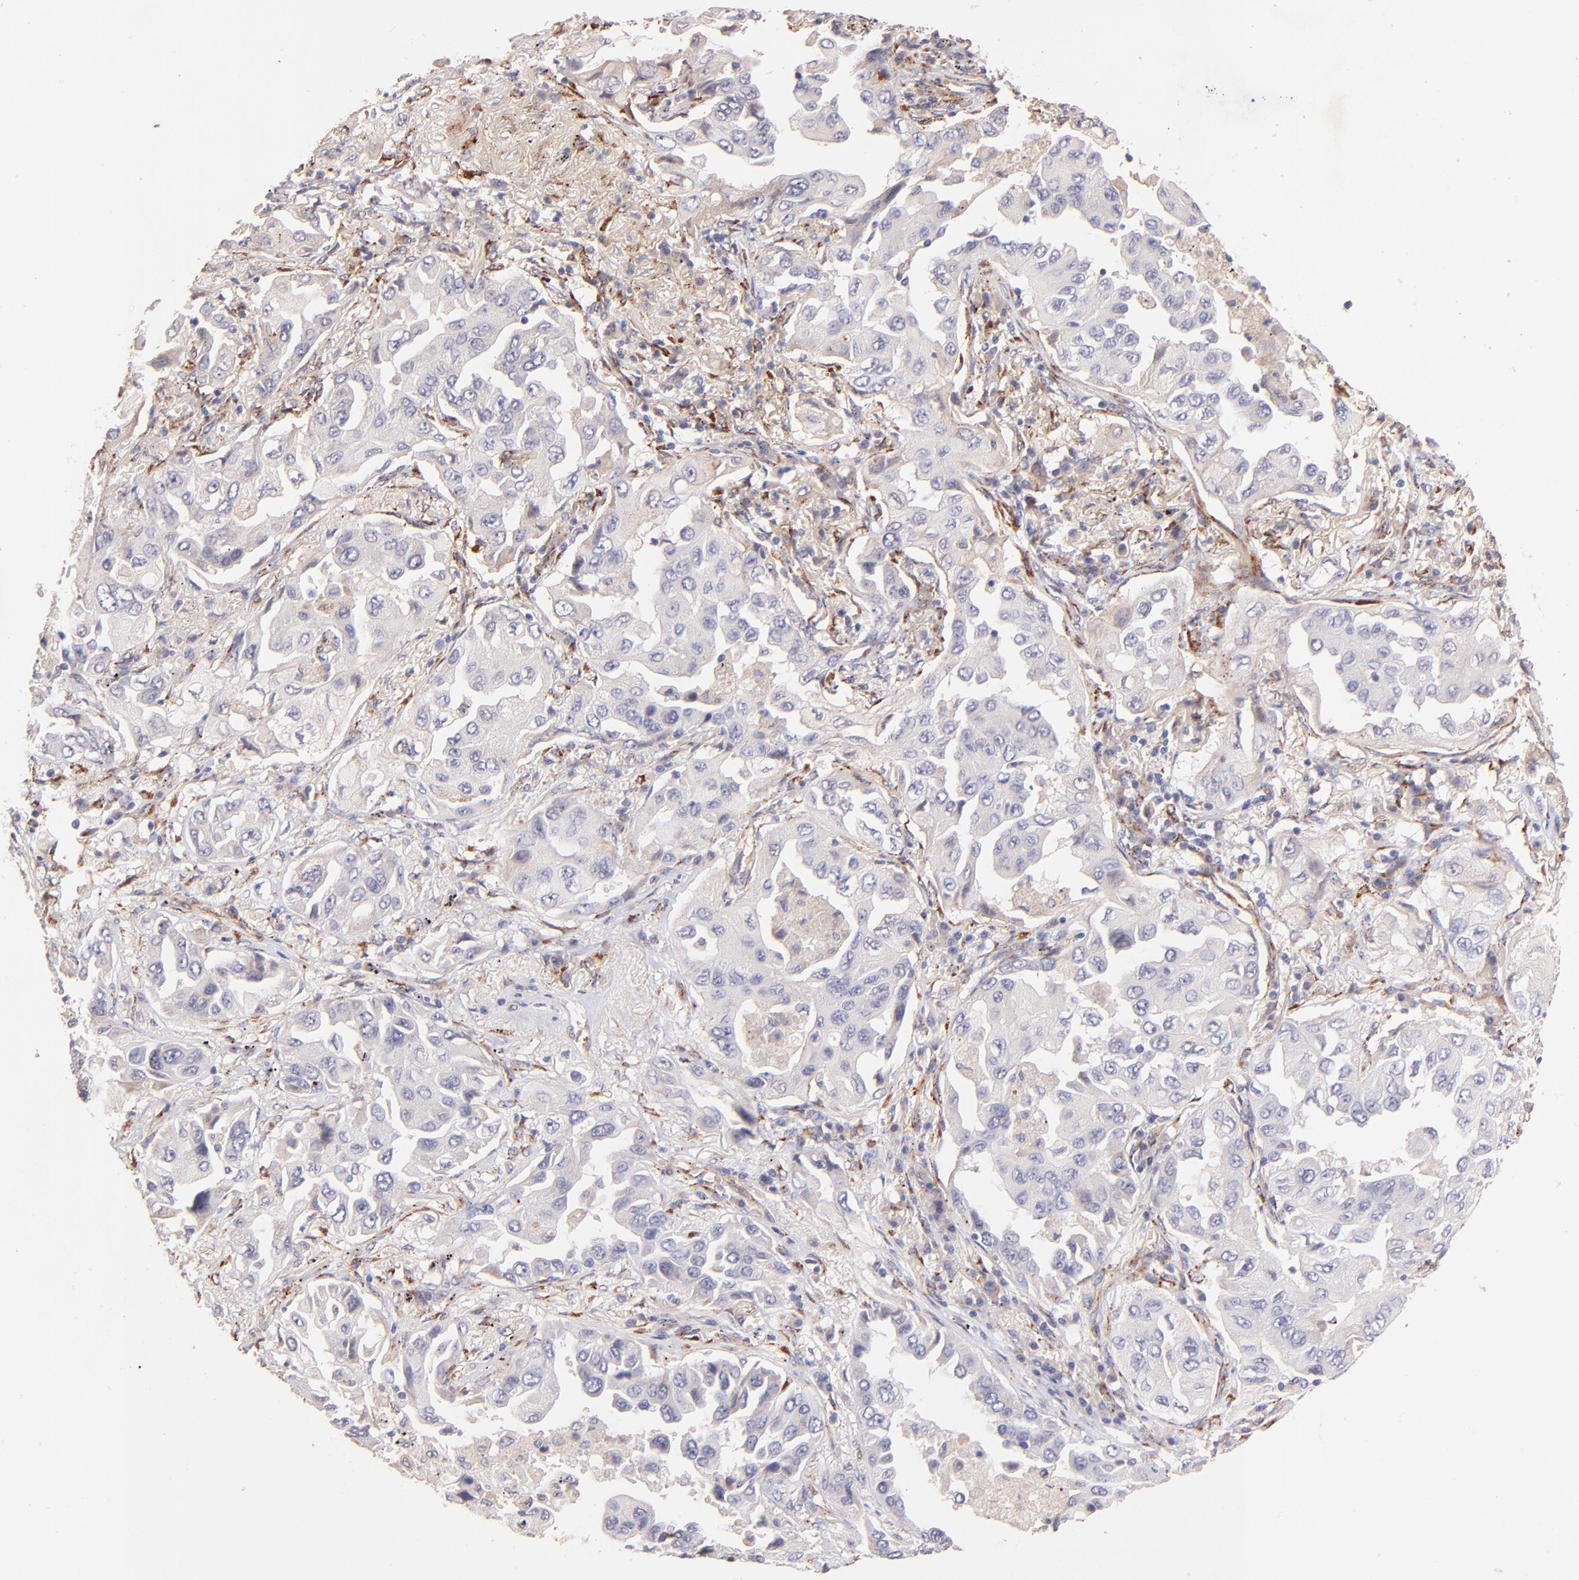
{"staining": {"intensity": "negative", "quantity": "none", "location": "none"}, "tissue": "lung cancer", "cell_type": "Tumor cells", "image_type": "cancer", "snomed": [{"axis": "morphology", "description": "Adenocarcinoma, NOS"}, {"axis": "topography", "description": "Lung"}], "caption": "Immunohistochemistry (IHC) histopathology image of human adenocarcinoma (lung) stained for a protein (brown), which reveals no expression in tumor cells.", "gene": "SPARC", "patient": {"sex": "female", "age": 65}}